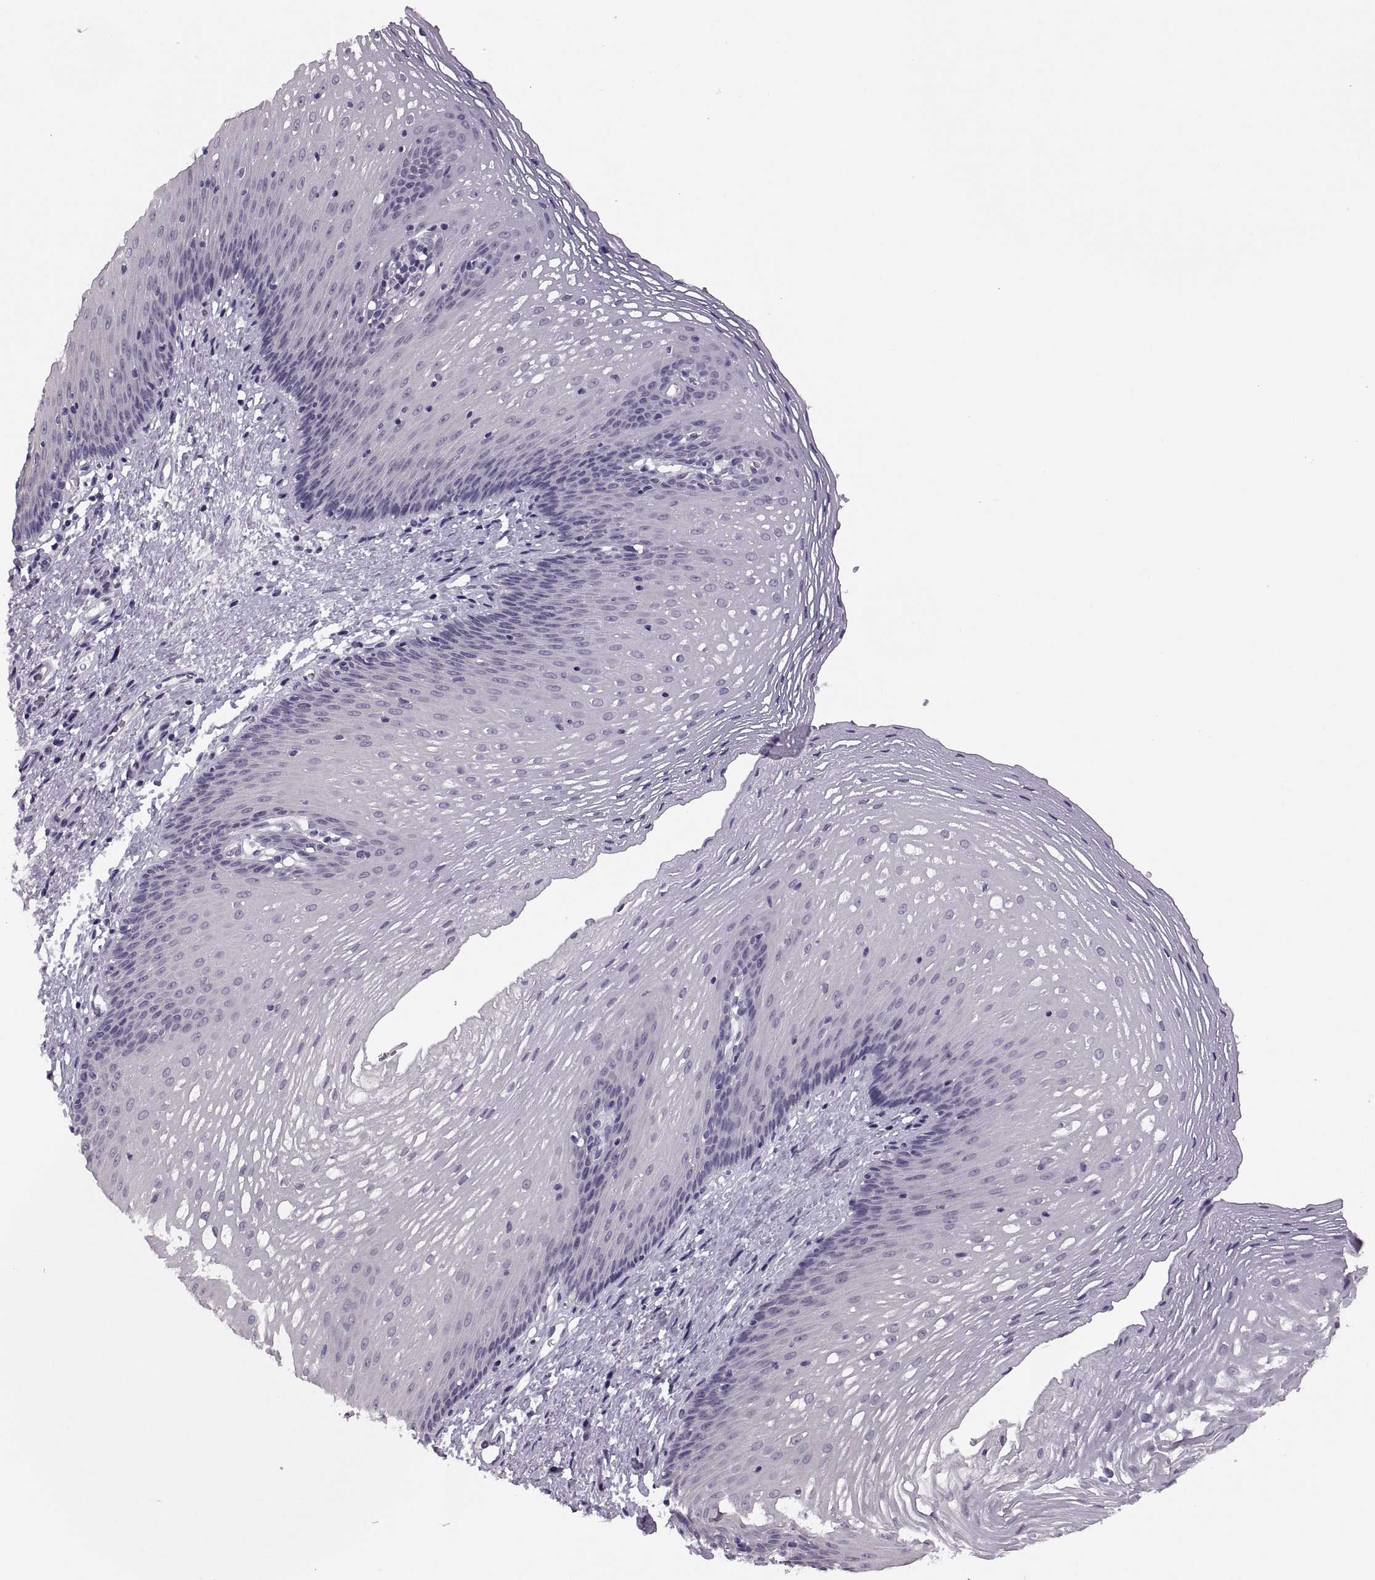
{"staining": {"intensity": "negative", "quantity": "none", "location": "none"}, "tissue": "esophagus", "cell_type": "Squamous epithelial cells", "image_type": "normal", "snomed": [{"axis": "morphology", "description": "Normal tissue, NOS"}, {"axis": "topography", "description": "Esophagus"}], "caption": "DAB (3,3'-diaminobenzidine) immunohistochemical staining of unremarkable esophagus demonstrates no significant positivity in squamous epithelial cells.", "gene": "ADH6", "patient": {"sex": "male", "age": 76}}